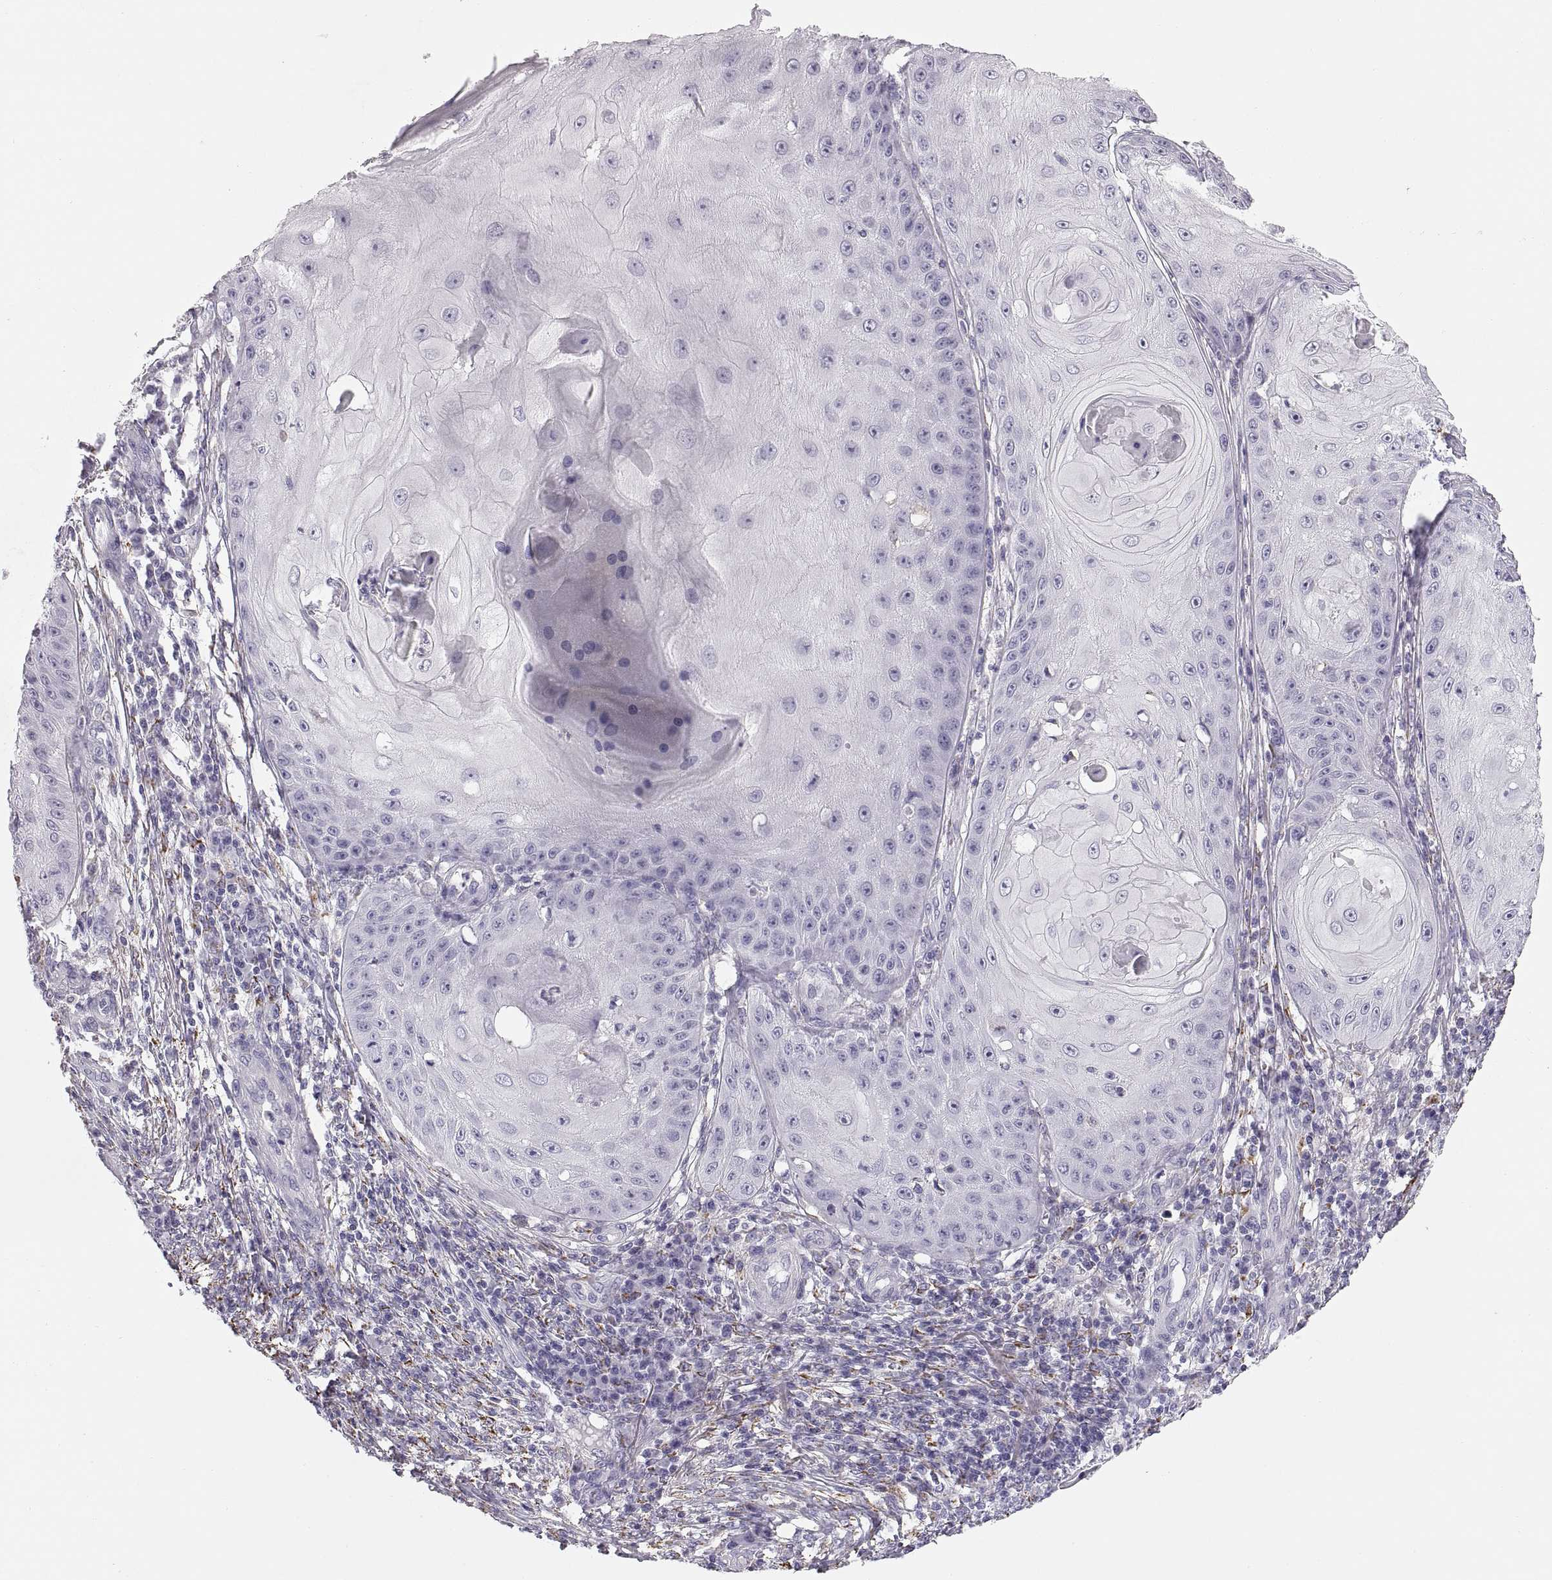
{"staining": {"intensity": "negative", "quantity": "none", "location": "none"}, "tissue": "skin cancer", "cell_type": "Tumor cells", "image_type": "cancer", "snomed": [{"axis": "morphology", "description": "Squamous cell carcinoma, NOS"}, {"axis": "topography", "description": "Skin"}], "caption": "The photomicrograph demonstrates no significant positivity in tumor cells of skin cancer (squamous cell carcinoma).", "gene": "COL9A3", "patient": {"sex": "male", "age": 70}}